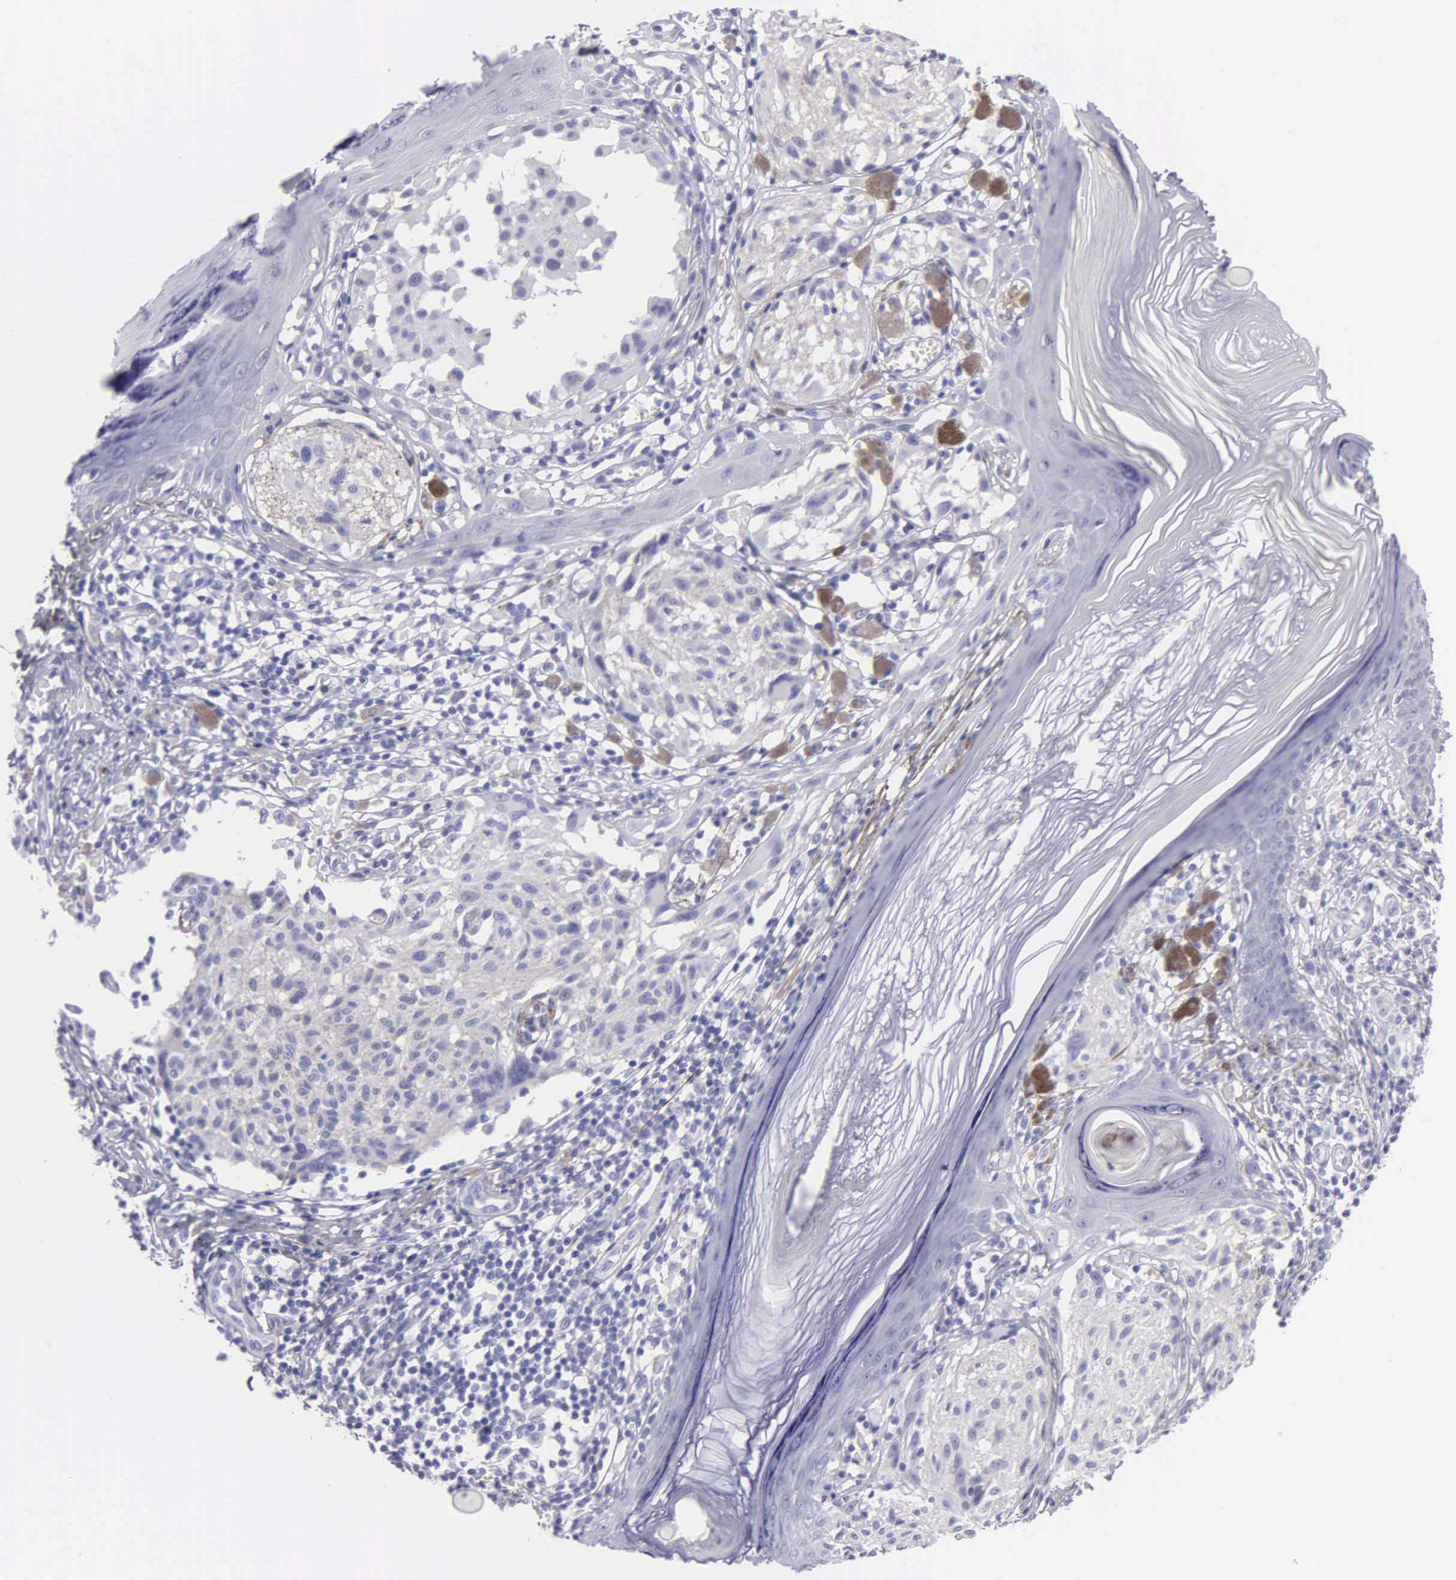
{"staining": {"intensity": "negative", "quantity": "none", "location": "none"}, "tissue": "melanoma", "cell_type": "Tumor cells", "image_type": "cancer", "snomed": [{"axis": "morphology", "description": "Malignant melanoma, NOS"}, {"axis": "topography", "description": "Skin"}], "caption": "Tumor cells show no significant protein staining in melanoma.", "gene": "FBLN5", "patient": {"sex": "male", "age": 36}}